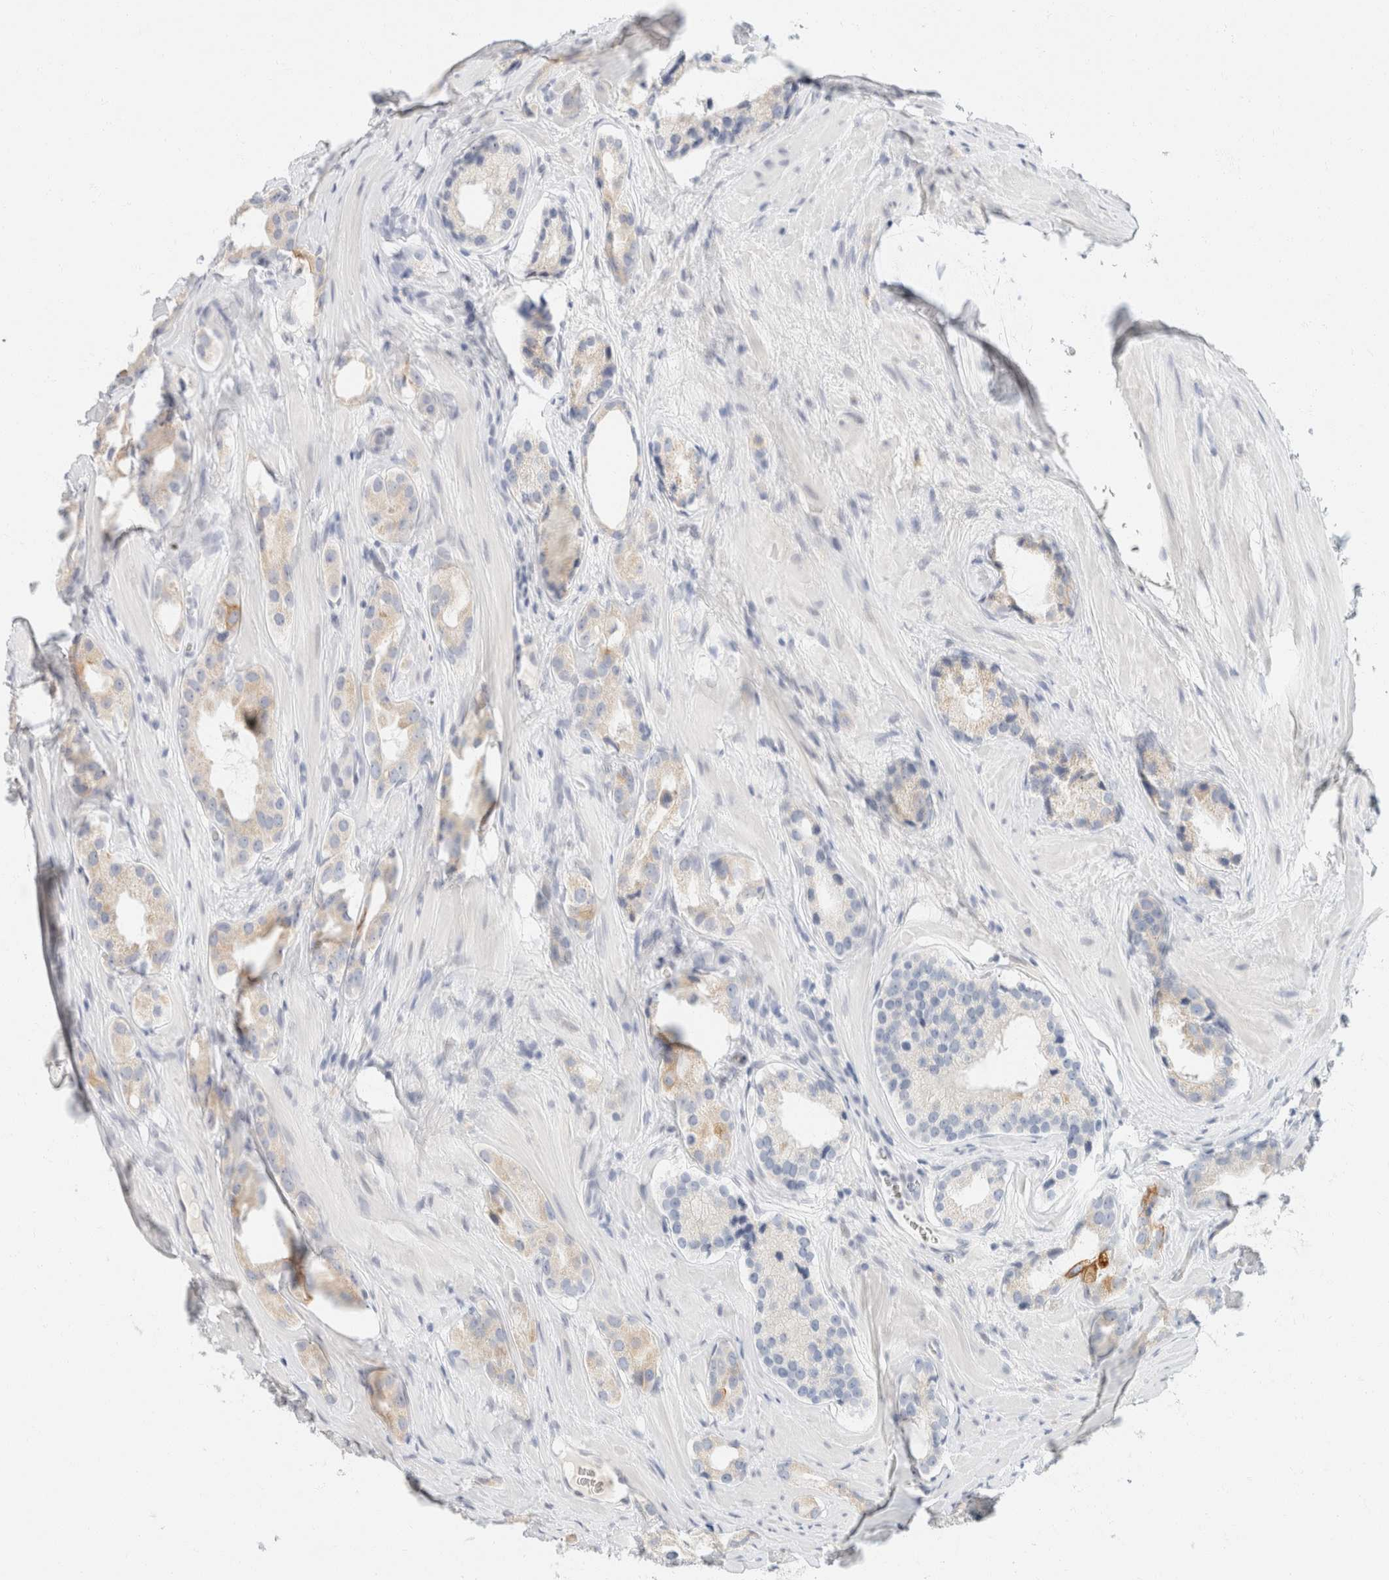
{"staining": {"intensity": "weak", "quantity": "<25%", "location": "cytoplasmic/membranous"}, "tissue": "prostate cancer", "cell_type": "Tumor cells", "image_type": "cancer", "snomed": [{"axis": "morphology", "description": "Adenocarcinoma, High grade"}, {"axis": "topography", "description": "Prostate"}], "caption": "Tumor cells show no significant protein expression in prostate cancer. The staining is performed using DAB brown chromogen with nuclei counter-stained in using hematoxylin.", "gene": "KRT20", "patient": {"sex": "male", "age": 63}}